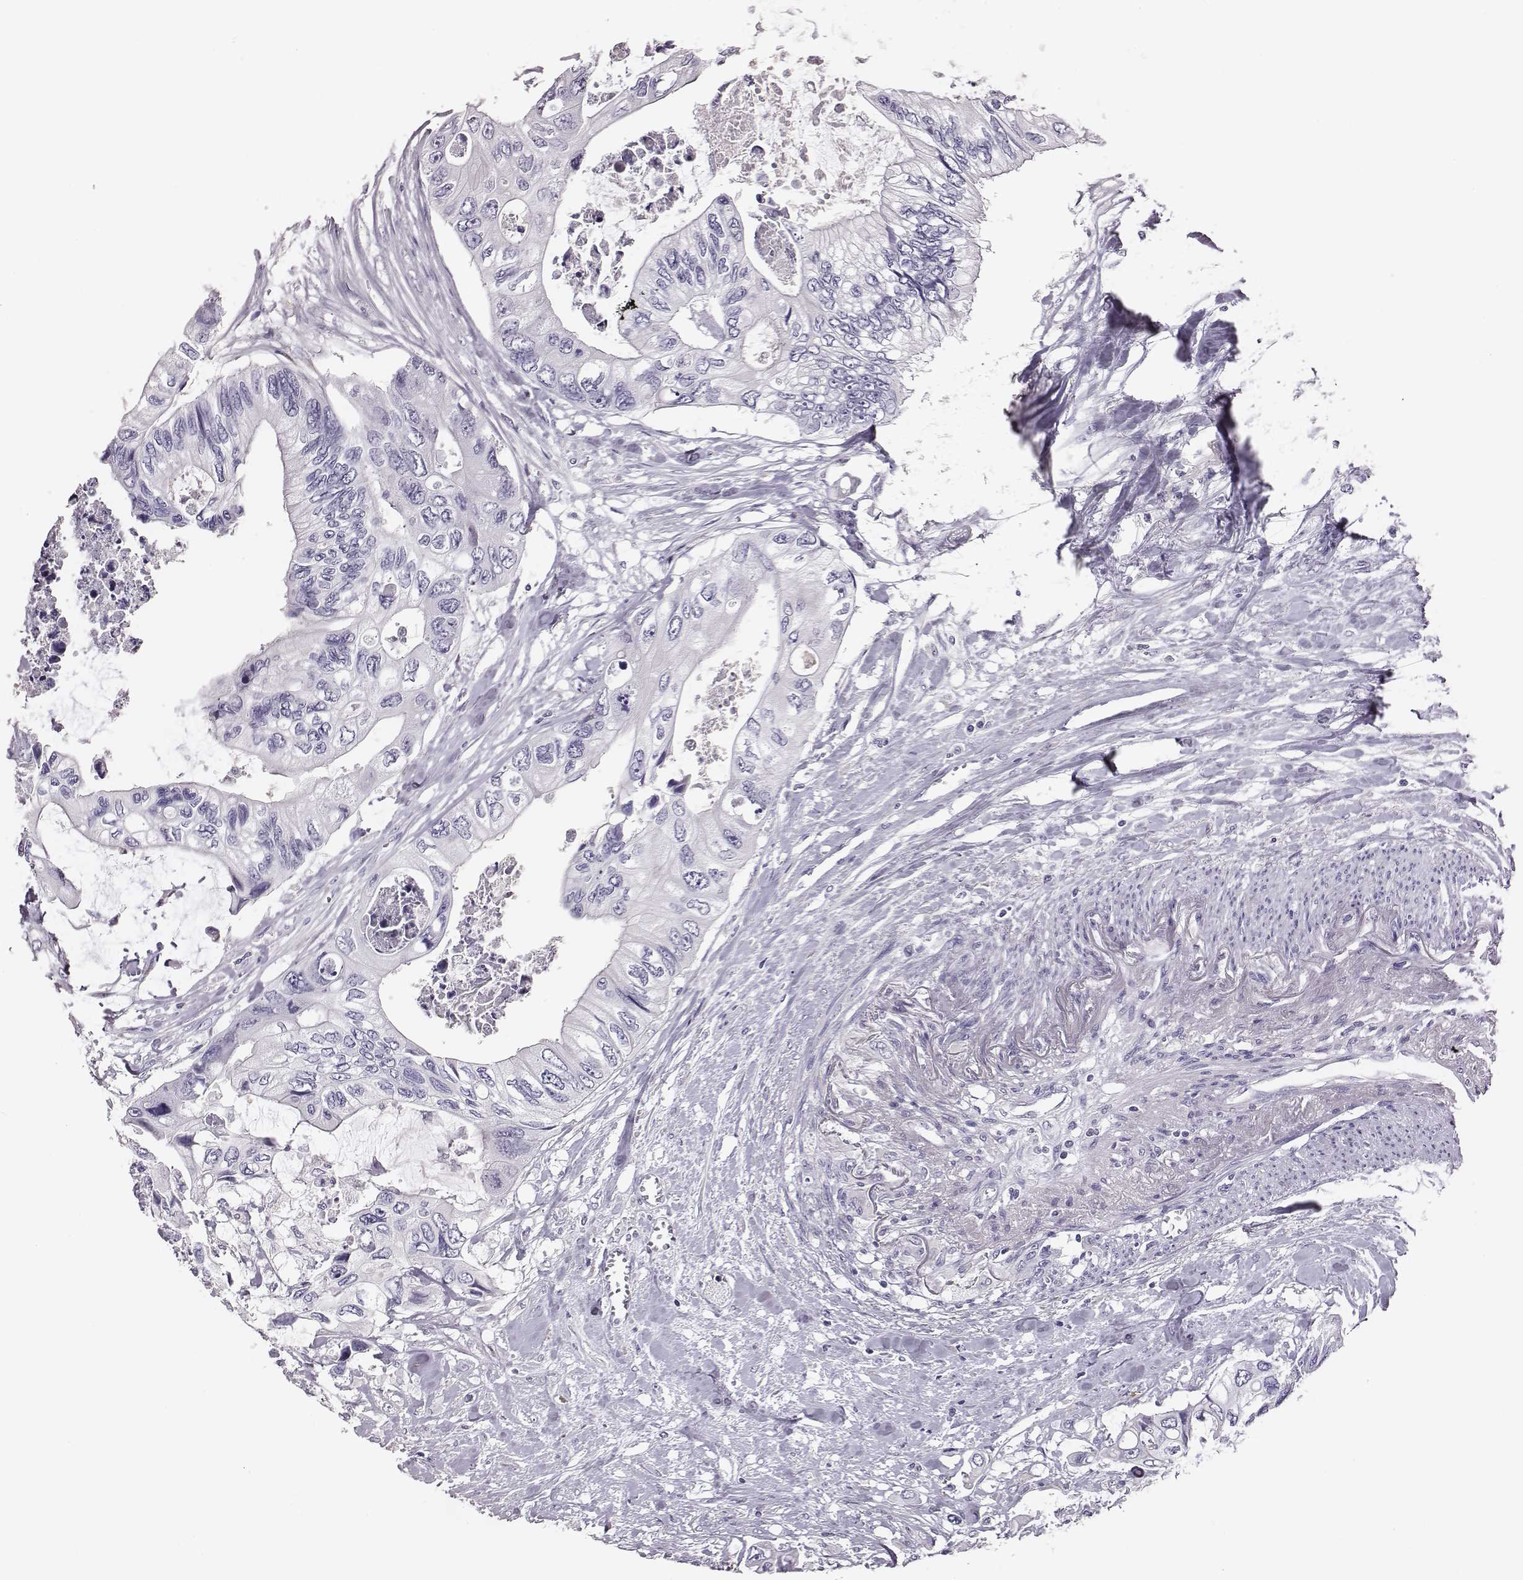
{"staining": {"intensity": "negative", "quantity": "none", "location": "none"}, "tissue": "colorectal cancer", "cell_type": "Tumor cells", "image_type": "cancer", "snomed": [{"axis": "morphology", "description": "Adenocarcinoma, NOS"}, {"axis": "topography", "description": "Rectum"}], "caption": "Tumor cells show no significant positivity in colorectal cancer.", "gene": "GUCA1A", "patient": {"sex": "male", "age": 63}}